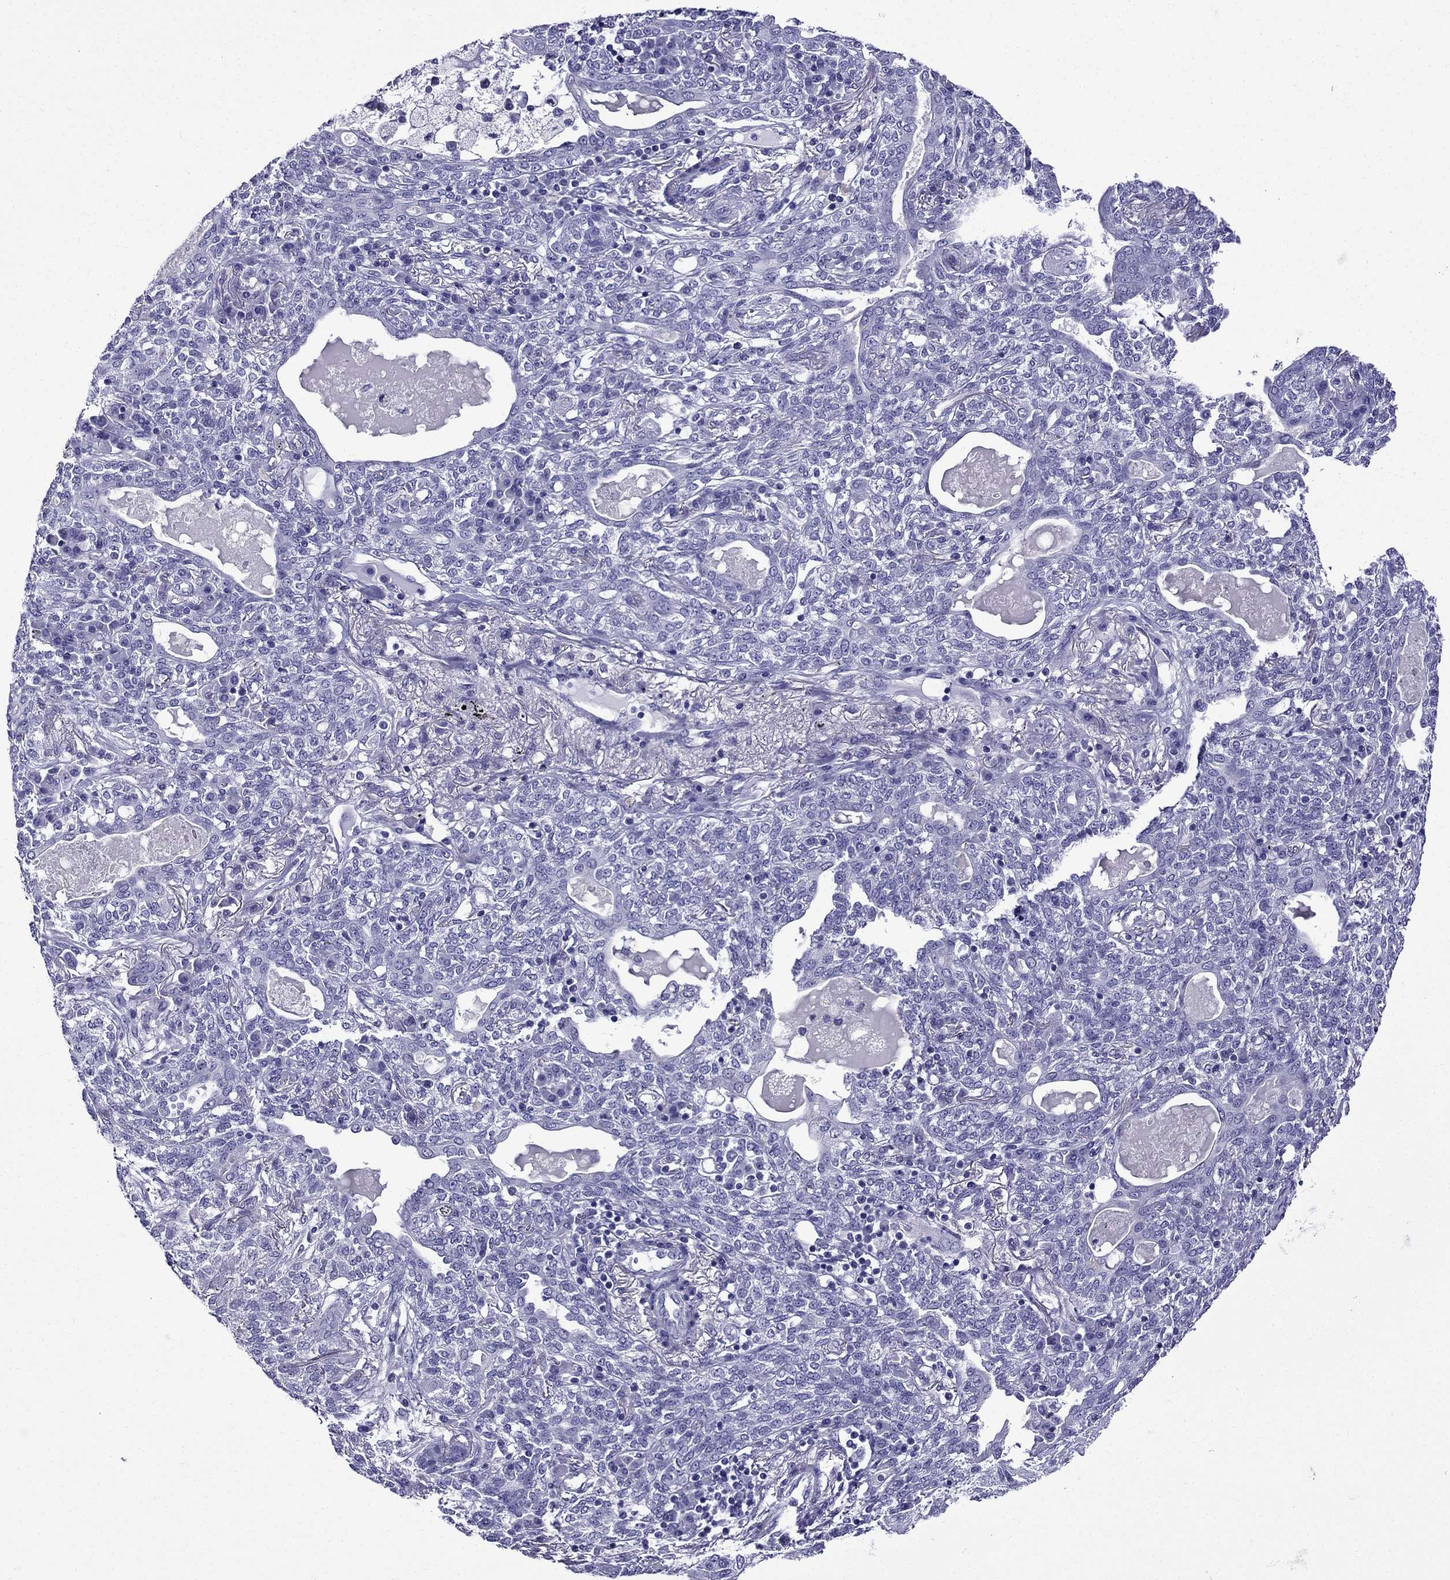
{"staining": {"intensity": "negative", "quantity": "none", "location": "none"}, "tissue": "lung cancer", "cell_type": "Tumor cells", "image_type": "cancer", "snomed": [{"axis": "morphology", "description": "Squamous cell carcinoma, NOS"}, {"axis": "topography", "description": "Lung"}], "caption": "This is an immunohistochemistry (IHC) micrograph of human lung cancer. There is no staining in tumor cells.", "gene": "ERC2", "patient": {"sex": "female", "age": 70}}